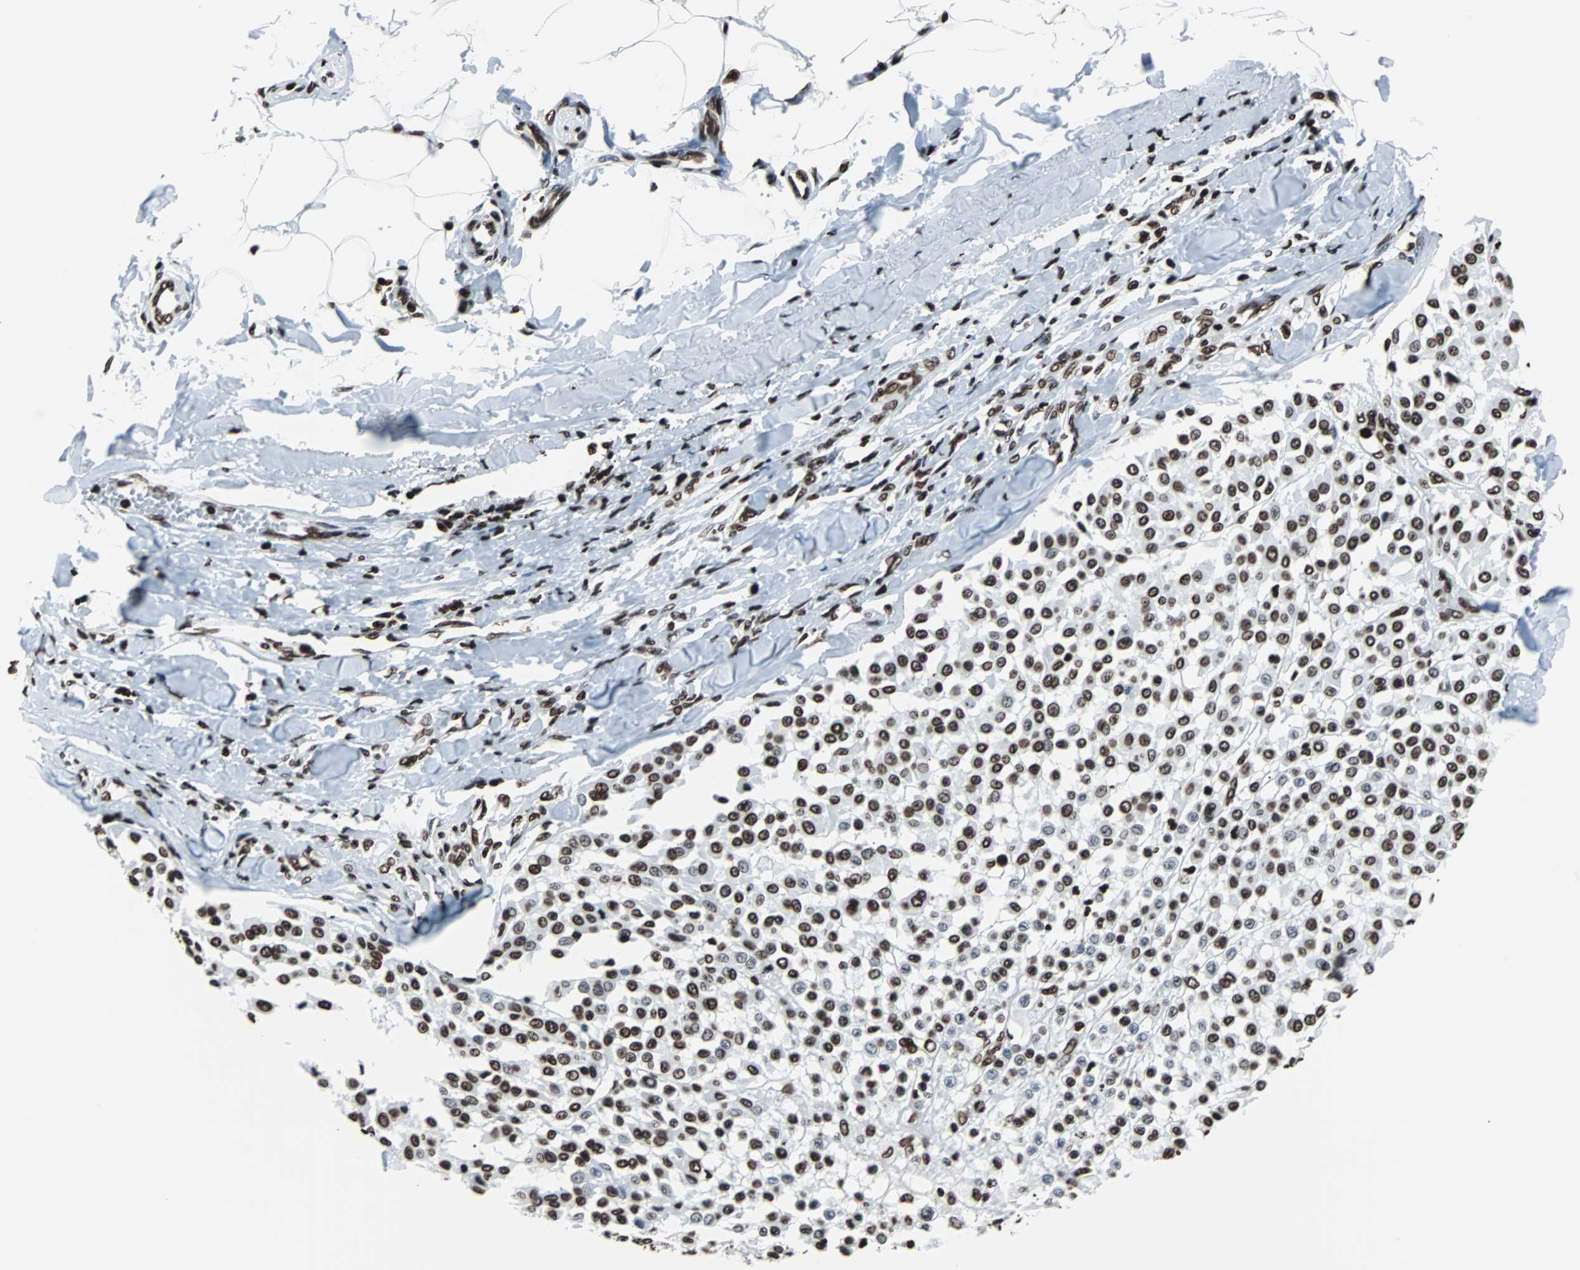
{"staining": {"intensity": "strong", "quantity": ">75%", "location": "nuclear"}, "tissue": "melanoma", "cell_type": "Tumor cells", "image_type": "cancer", "snomed": [{"axis": "morphology", "description": "Malignant melanoma, Metastatic site"}, {"axis": "topography", "description": "Soft tissue"}], "caption": "This is a micrograph of IHC staining of melanoma, which shows strong positivity in the nuclear of tumor cells.", "gene": "H2BC18", "patient": {"sex": "male", "age": 41}}